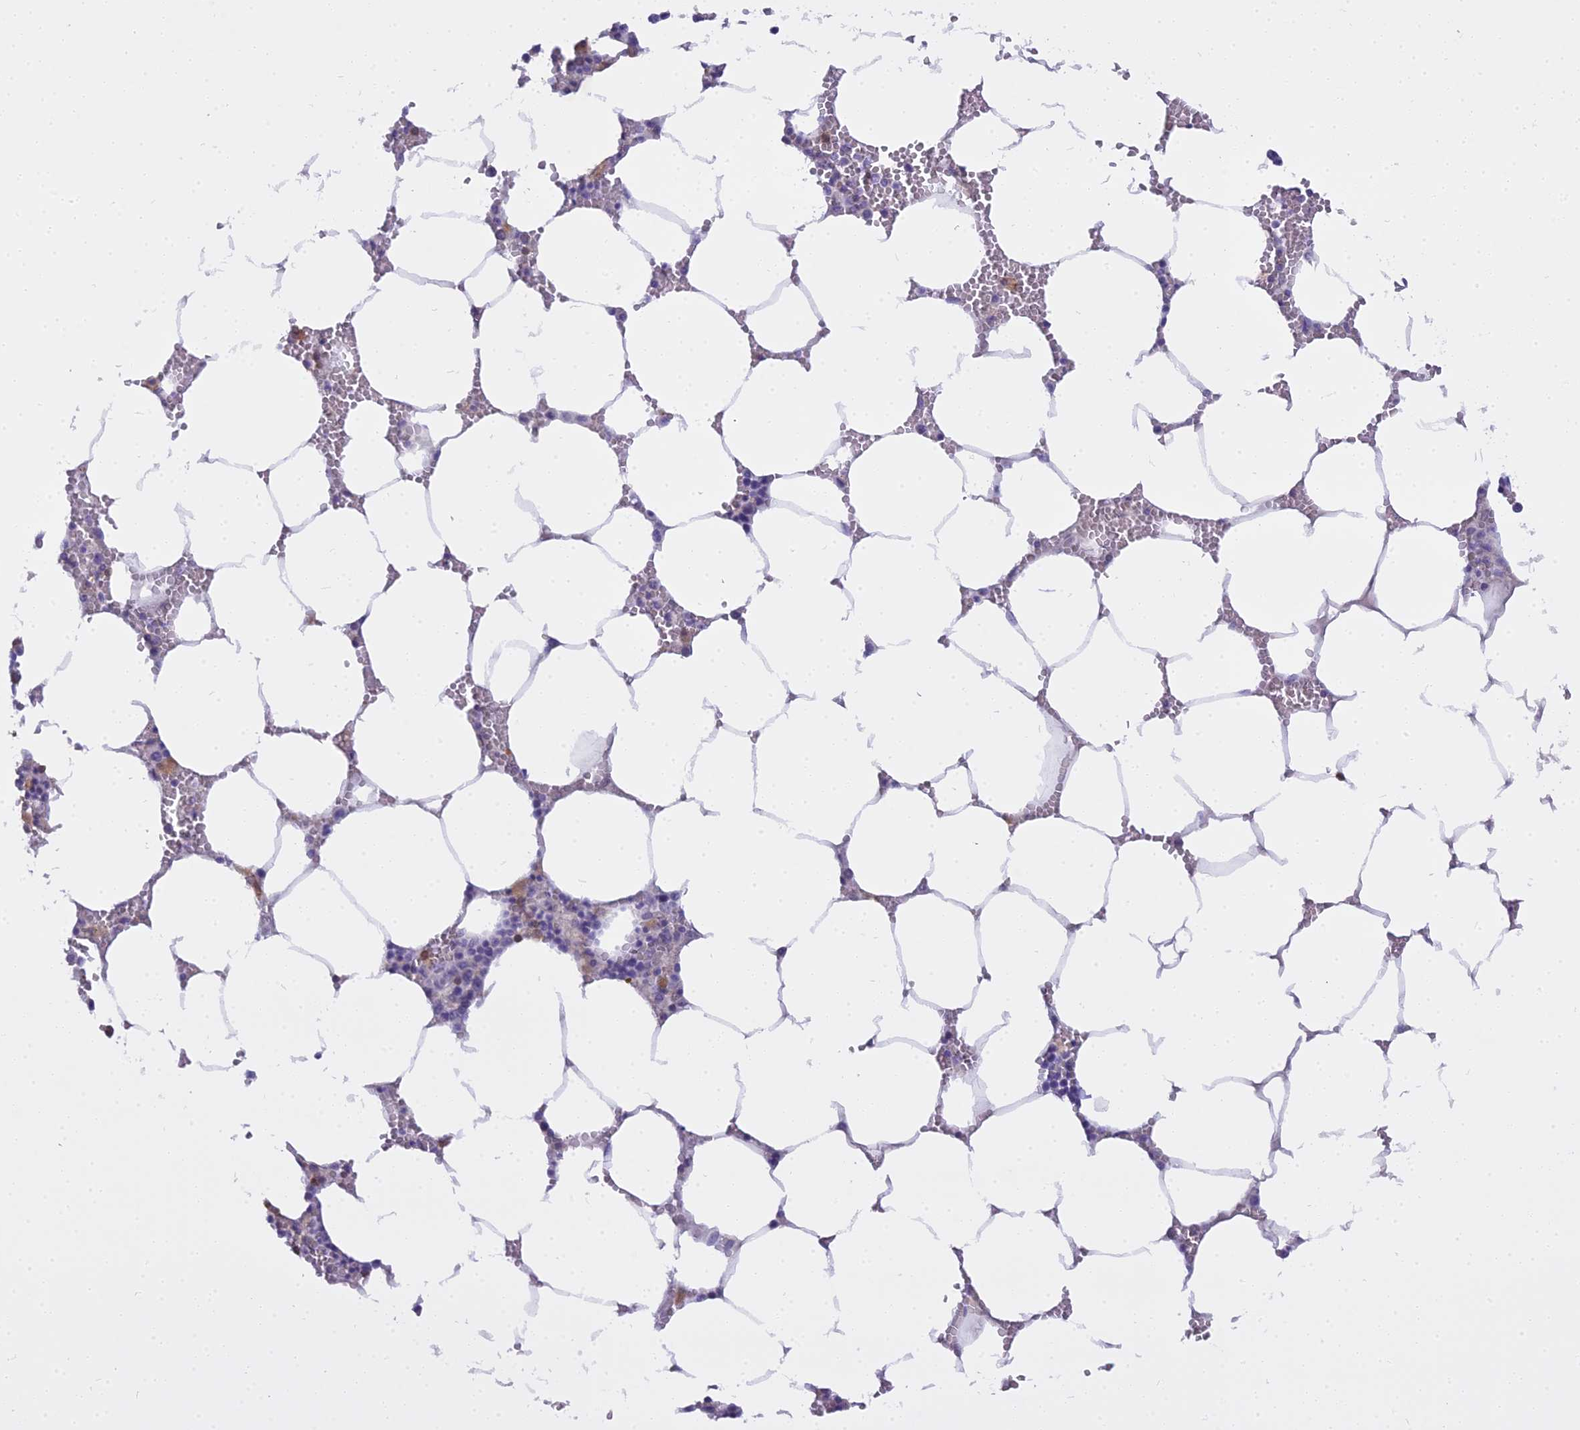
{"staining": {"intensity": "moderate", "quantity": "<25%", "location": "cytoplasmic/membranous"}, "tissue": "bone marrow", "cell_type": "Hematopoietic cells", "image_type": "normal", "snomed": [{"axis": "morphology", "description": "Normal tissue, NOS"}, {"axis": "topography", "description": "Bone marrow"}], "caption": "Brown immunohistochemical staining in unremarkable bone marrow reveals moderate cytoplasmic/membranous positivity in approximately <25% of hematopoietic cells.", "gene": "BLNK", "patient": {"sex": "male", "age": 70}}